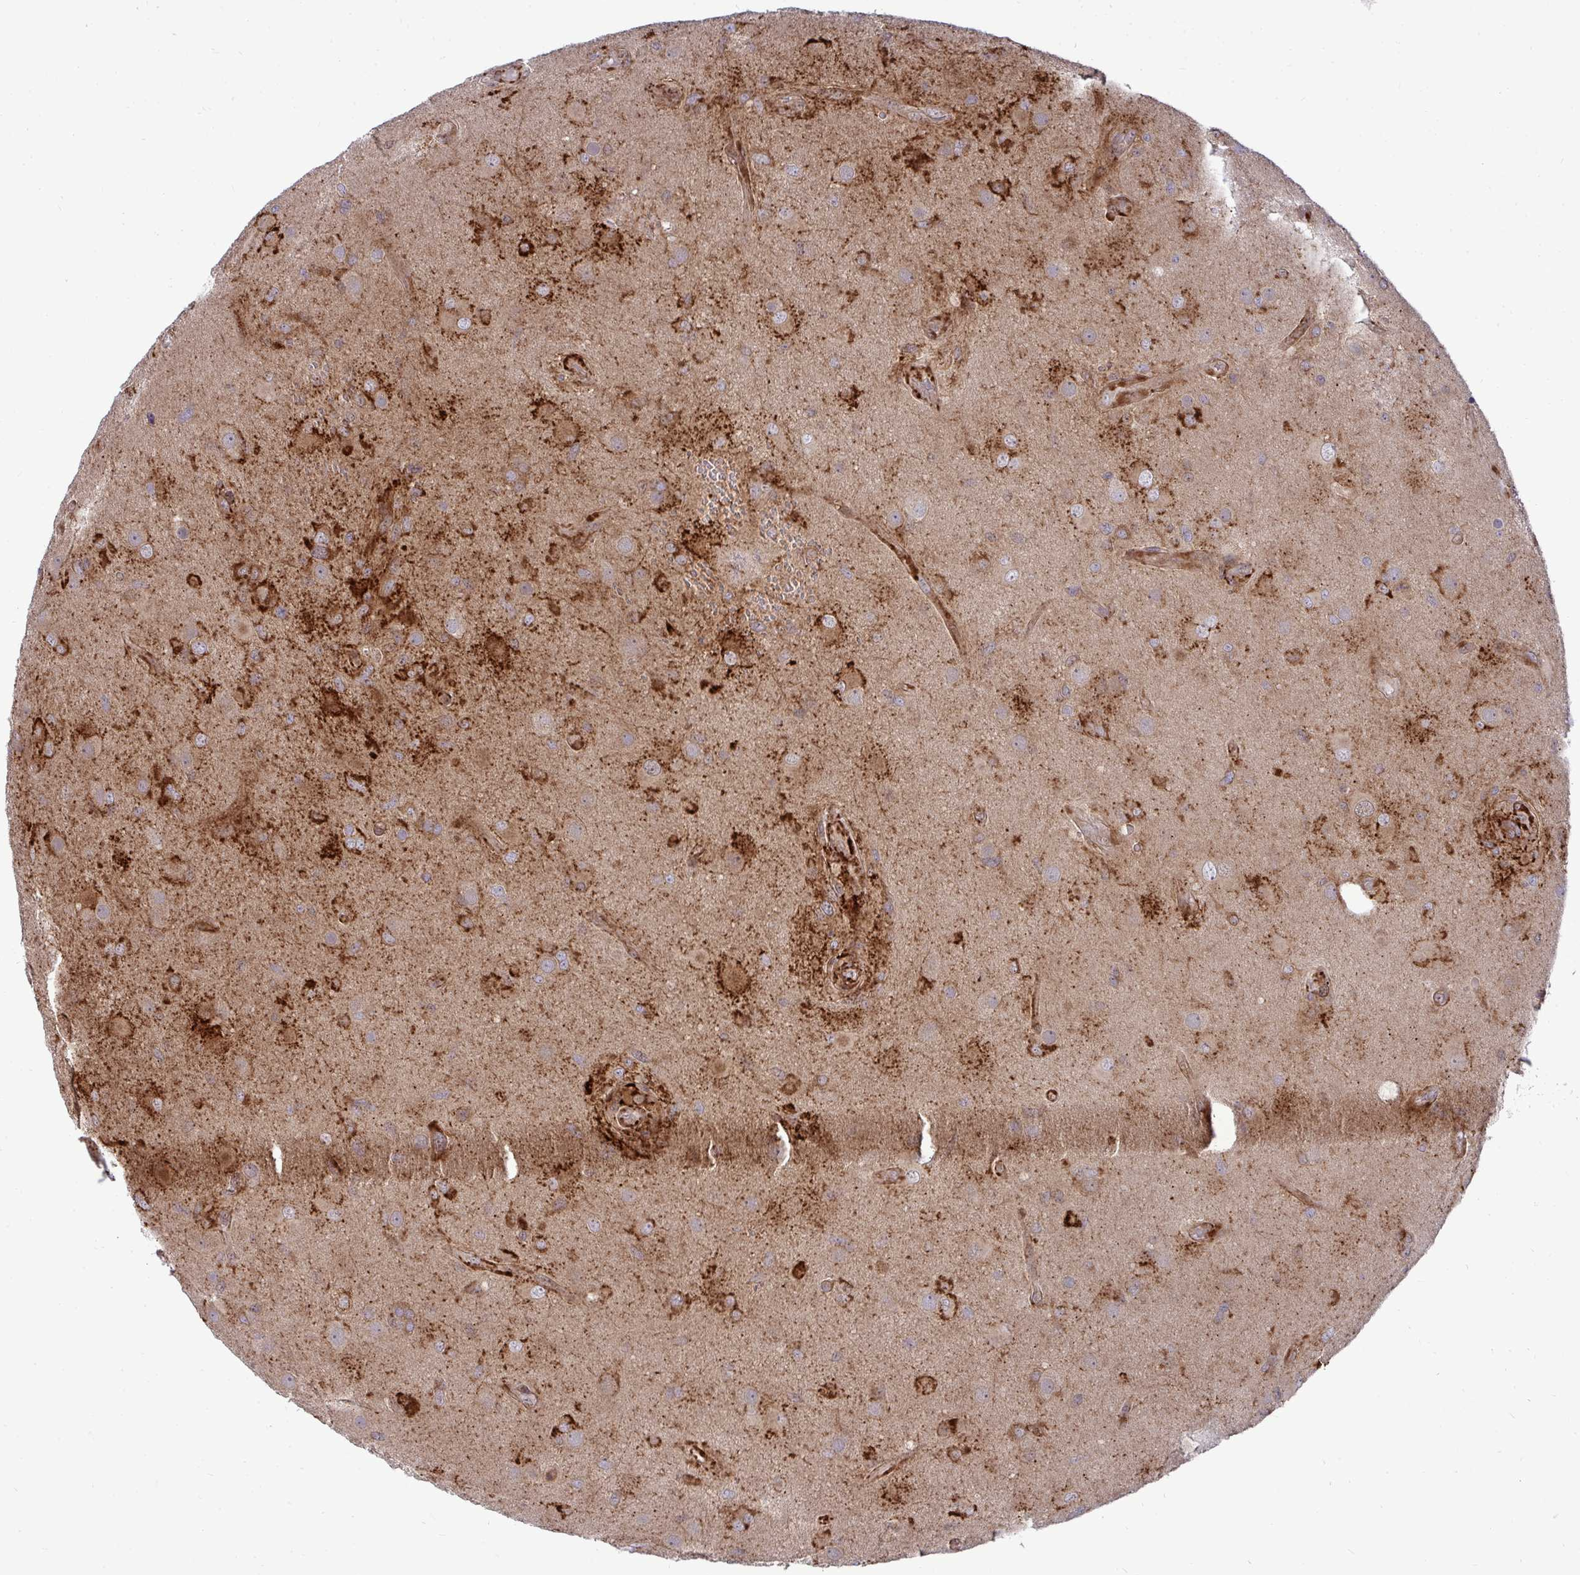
{"staining": {"intensity": "moderate", "quantity": ">75%", "location": "cytoplasmic/membranous"}, "tissue": "glioma", "cell_type": "Tumor cells", "image_type": "cancer", "snomed": [{"axis": "morphology", "description": "Glioma, malignant, High grade"}, {"axis": "topography", "description": "Brain"}], "caption": "The photomicrograph exhibits a brown stain indicating the presence of a protein in the cytoplasmic/membranous of tumor cells in malignant glioma (high-grade).", "gene": "TRIM44", "patient": {"sex": "male", "age": 53}}